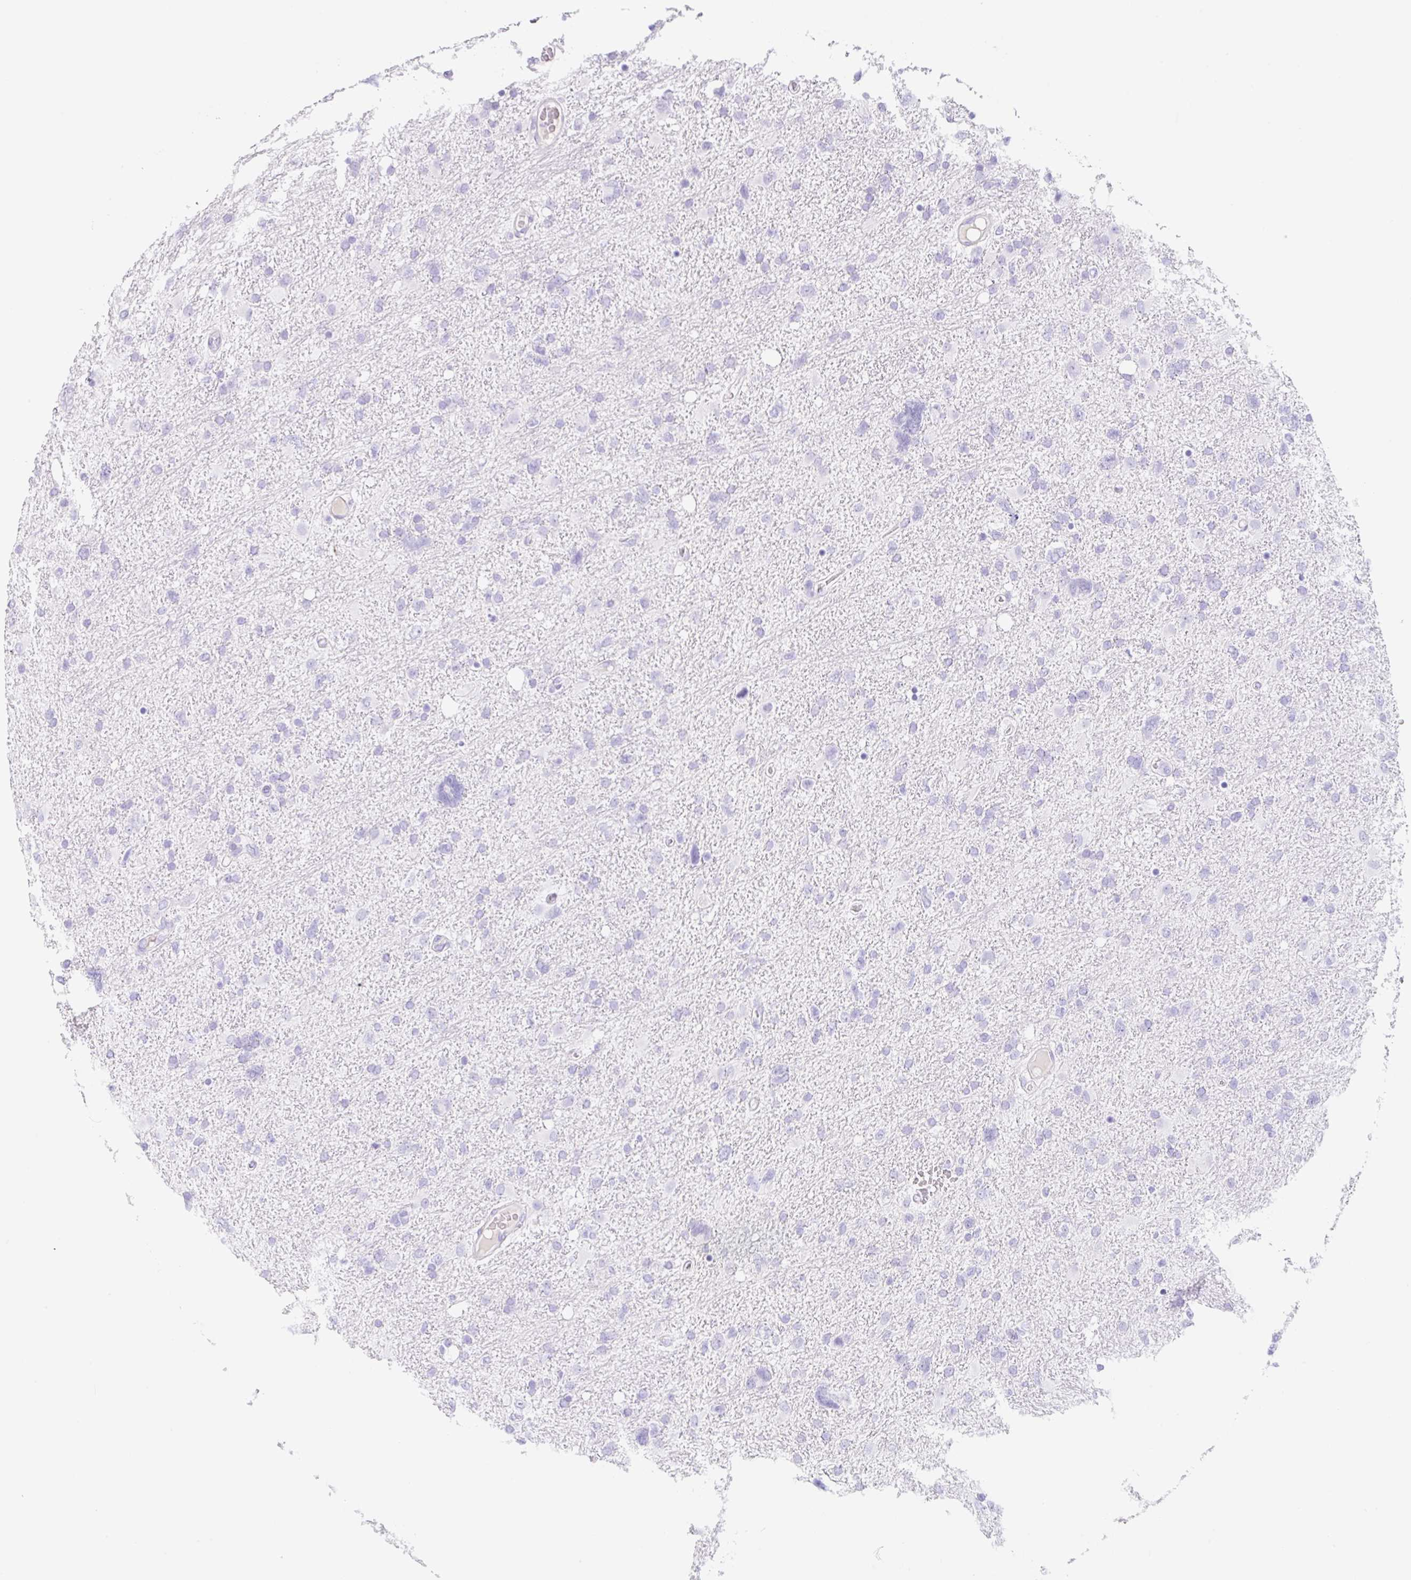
{"staining": {"intensity": "negative", "quantity": "none", "location": "none"}, "tissue": "glioma", "cell_type": "Tumor cells", "image_type": "cancer", "snomed": [{"axis": "morphology", "description": "Glioma, malignant, High grade"}, {"axis": "topography", "description": "Brain"}], "caption": "Immunohistochemistry image of neoplastic tissue: human glioma stained with DAB (3,3'-diaminobenzidine) exhibits no significant protein staining in tumor cells. The staining is performed using DAB brown chromogen with nuclei counter-stained in using hematoxylin.", "gene": "KLK8", "patient": {"sex": "male", "age": 61}}